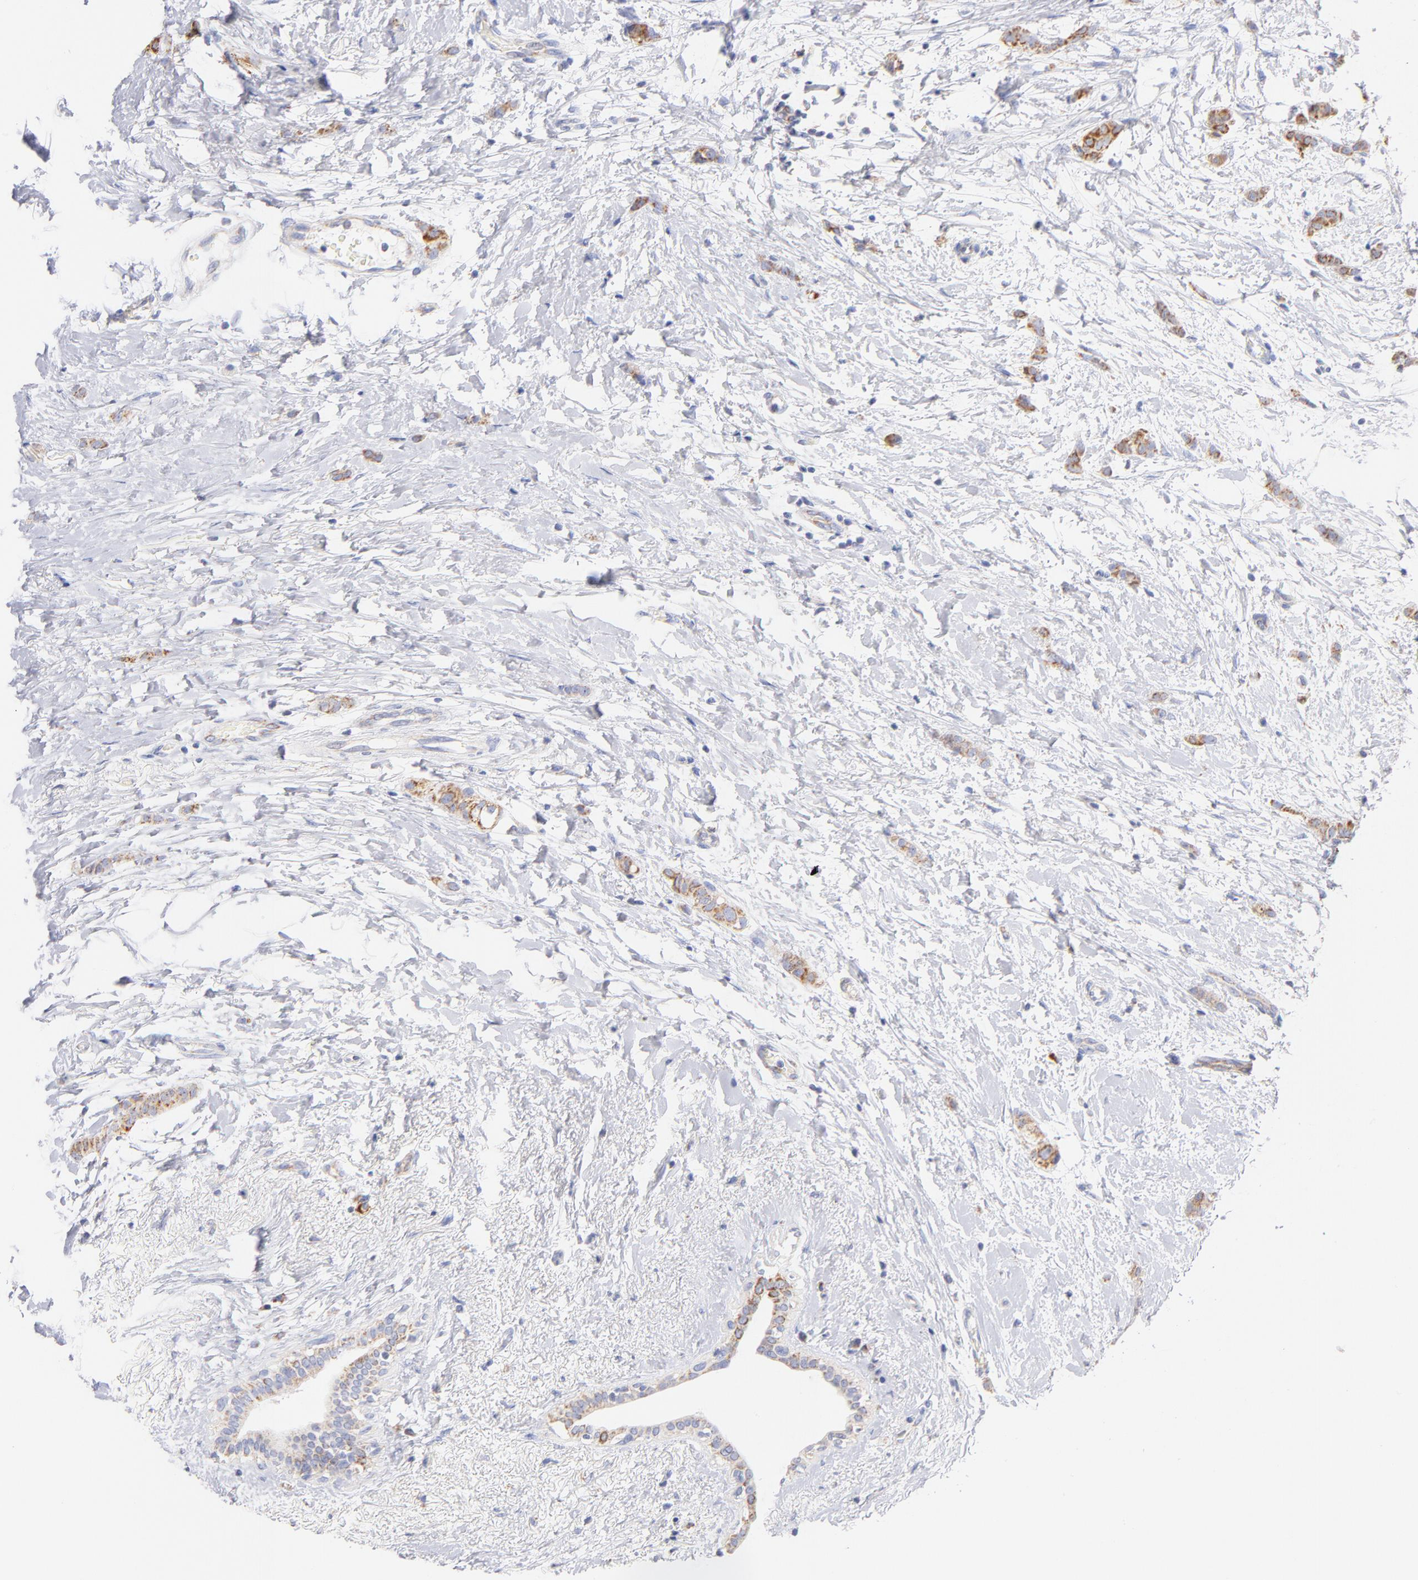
{"staining": {"intensity": "moderate", "quantity": ">75%", "location": "cytoplasmic/membranous"}, "tissue": "breast cancer", "cell_type": "Tumor cells", "image_type": "cancer", "snomed": [{"axis": "morphology", "description": "Lobular carcinoma"}, {"axis": "topography", "description": "Breast"}], "caption": "DAB (3,3'-diaminobenzidine) immunohistochemical staining of breast lobular carcinoma shows moderate cytoplasmic/membranous protein staining in about >75% of tumor cells.", "gene": "AIFM1", "patient": {"sex": "female", "age": 55}}